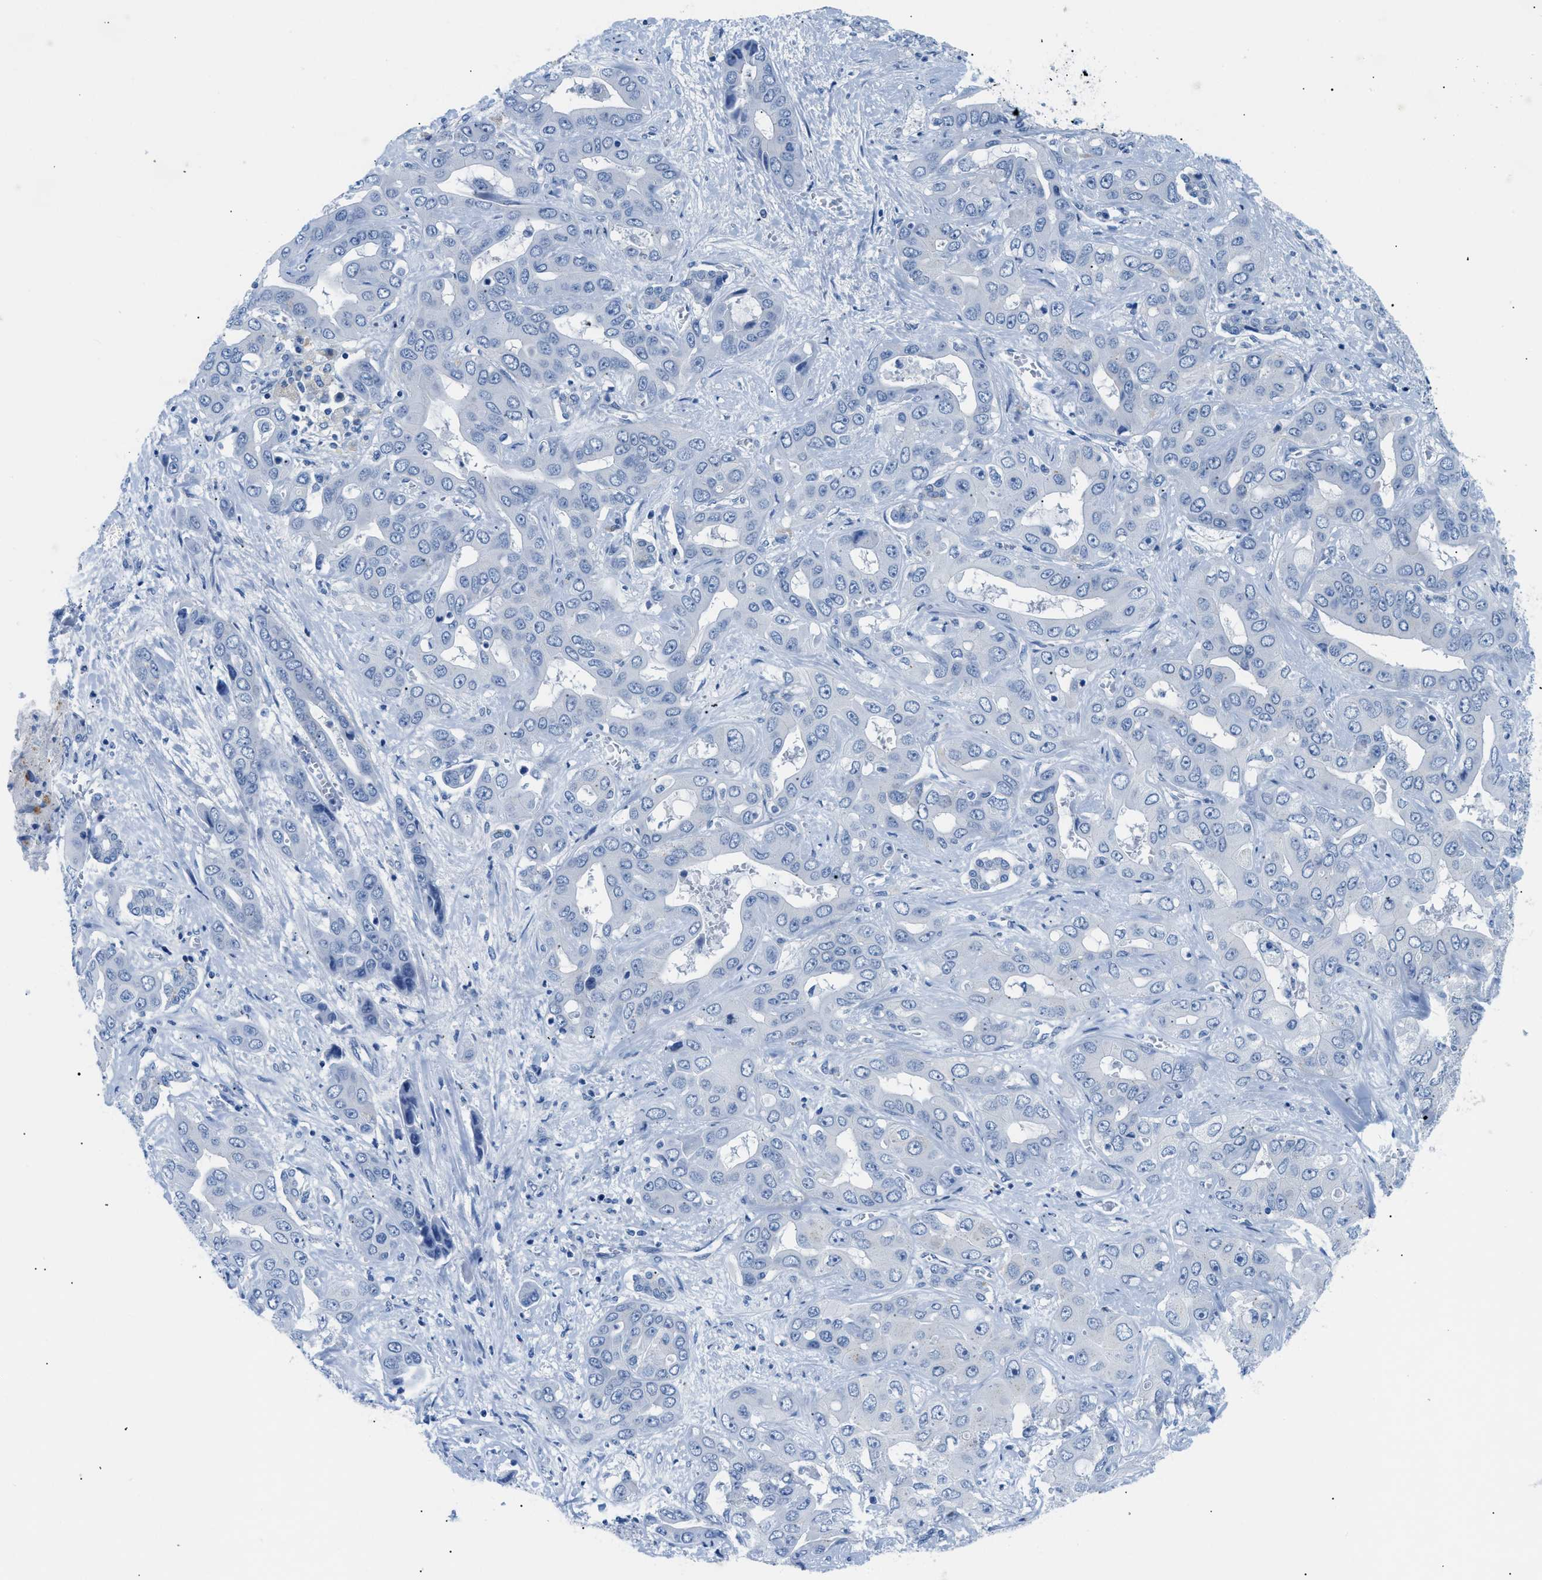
{"staining": {"intensity": "negative", "quantity": "none", "location": "none"}, "tissue": "liver cancer", "cell_type": "Tumor cells", "image_type": "cancer", "snomed": [{"axis": "morphology", "description": "Cholangiocarcinoma"}, {"axis": "topography", "description": "Liver"}], "caption": "Protein analysis of liver cancer exhibits no significant expression in tumor cells. (DAB immunohistochemistry with hematoxylin counter stain).", "gene": "FDCSP", "patient": {"sex": "female", "age": 52}}